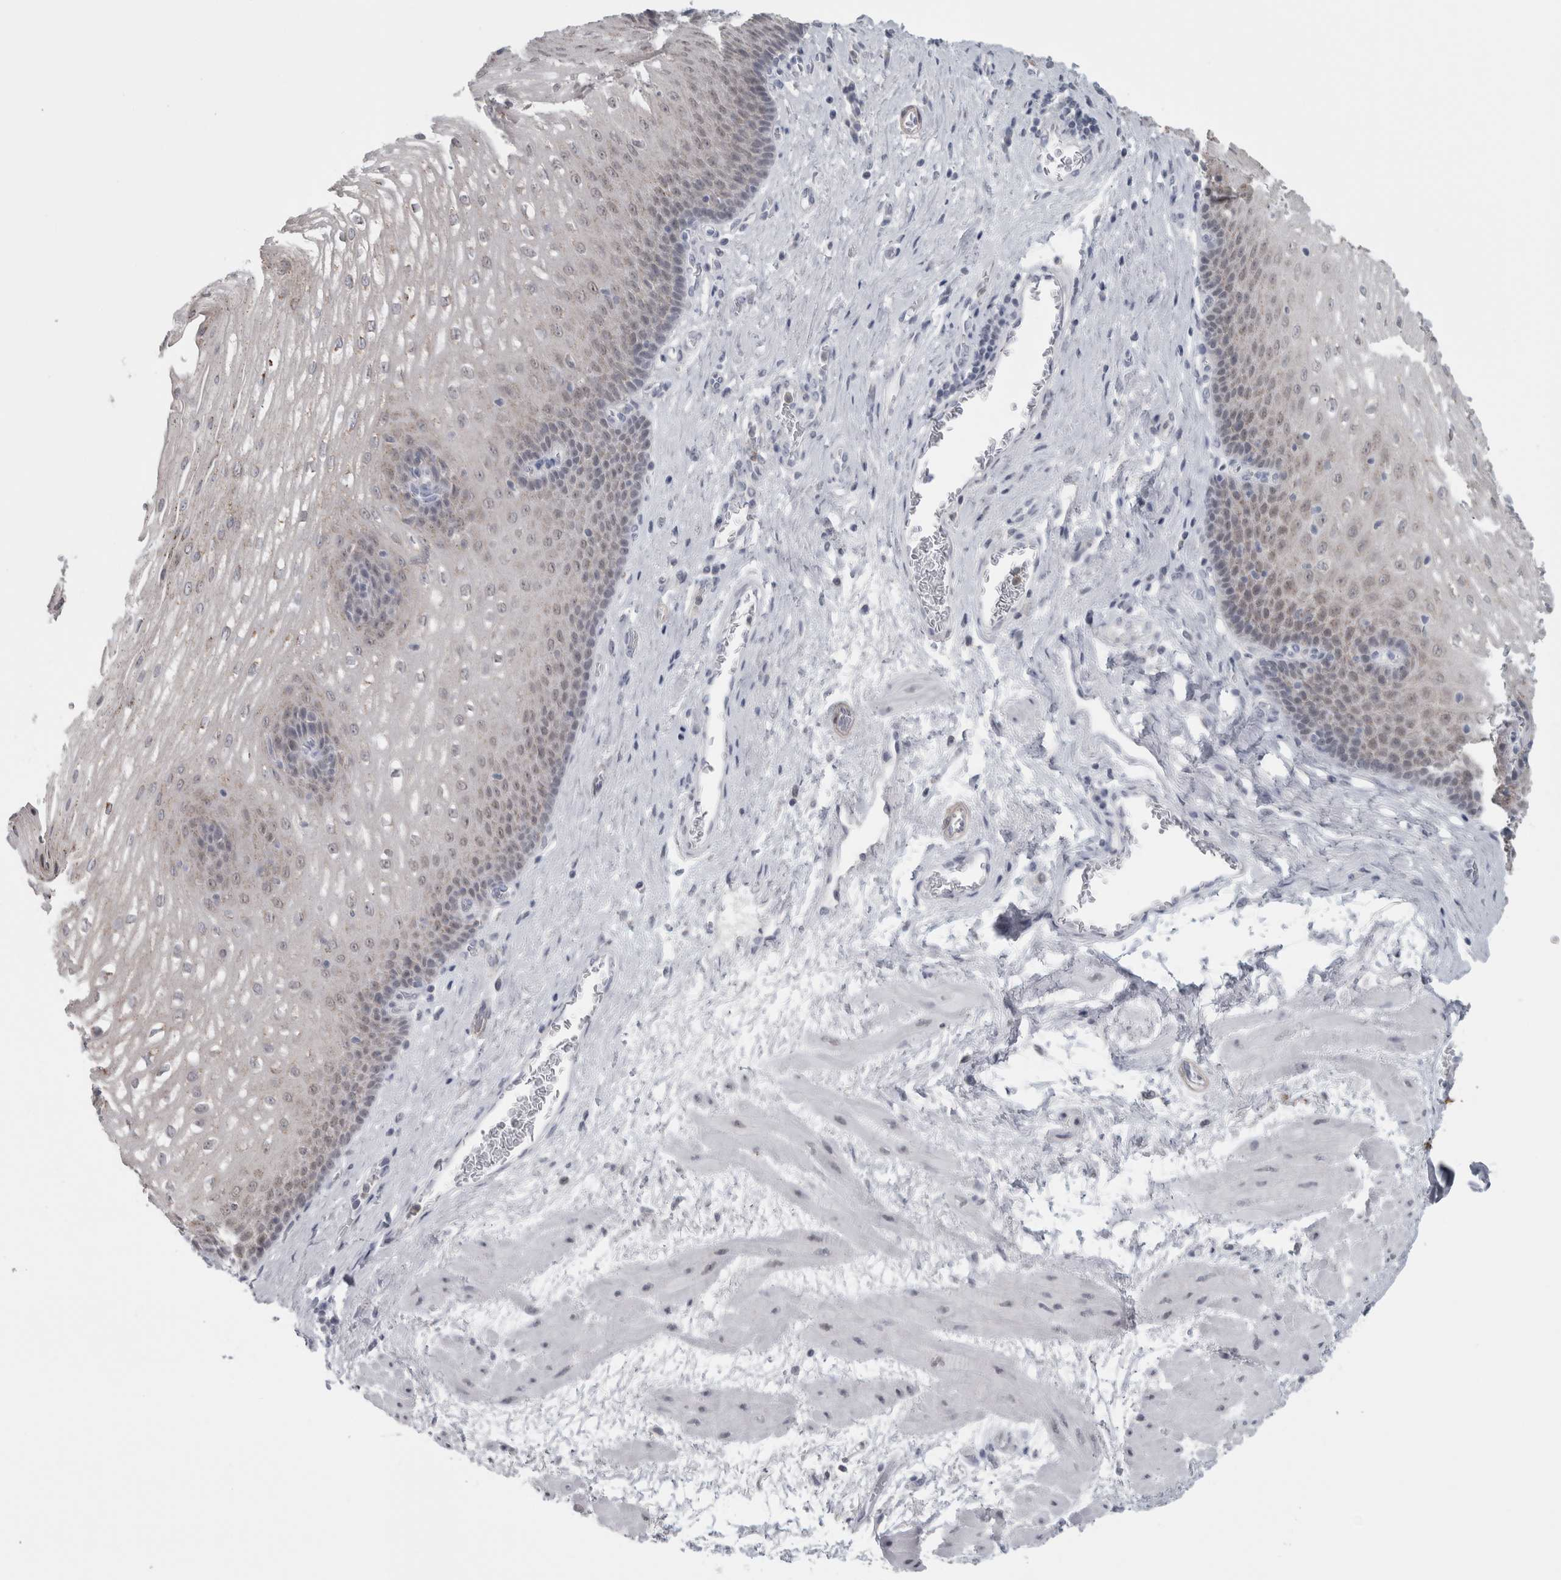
{"staining": {"intensity": "negative", "quantity": "none", "location": "none"}, "tissue": "esophagus", "cell_type": "Squamous epithelial cells", "image_type": "normal", "snomed": [{"axis": "morphology", "description": "Normal tissue, NOS"}, {"axis": "topography", "description": "Esophagus"}], "caption": "DAB immunohistochemical staining of unremarkable esophagus reveals no significant positivity in squamous epithelial cells. The staining was performed using DAB to visualize the protein expression in brown, while the nuclei were stained in blue with hematoxylin (Magnification: 20x).", "gene": "PLIN1", "patient": {"sex": "male", "age": 48}}